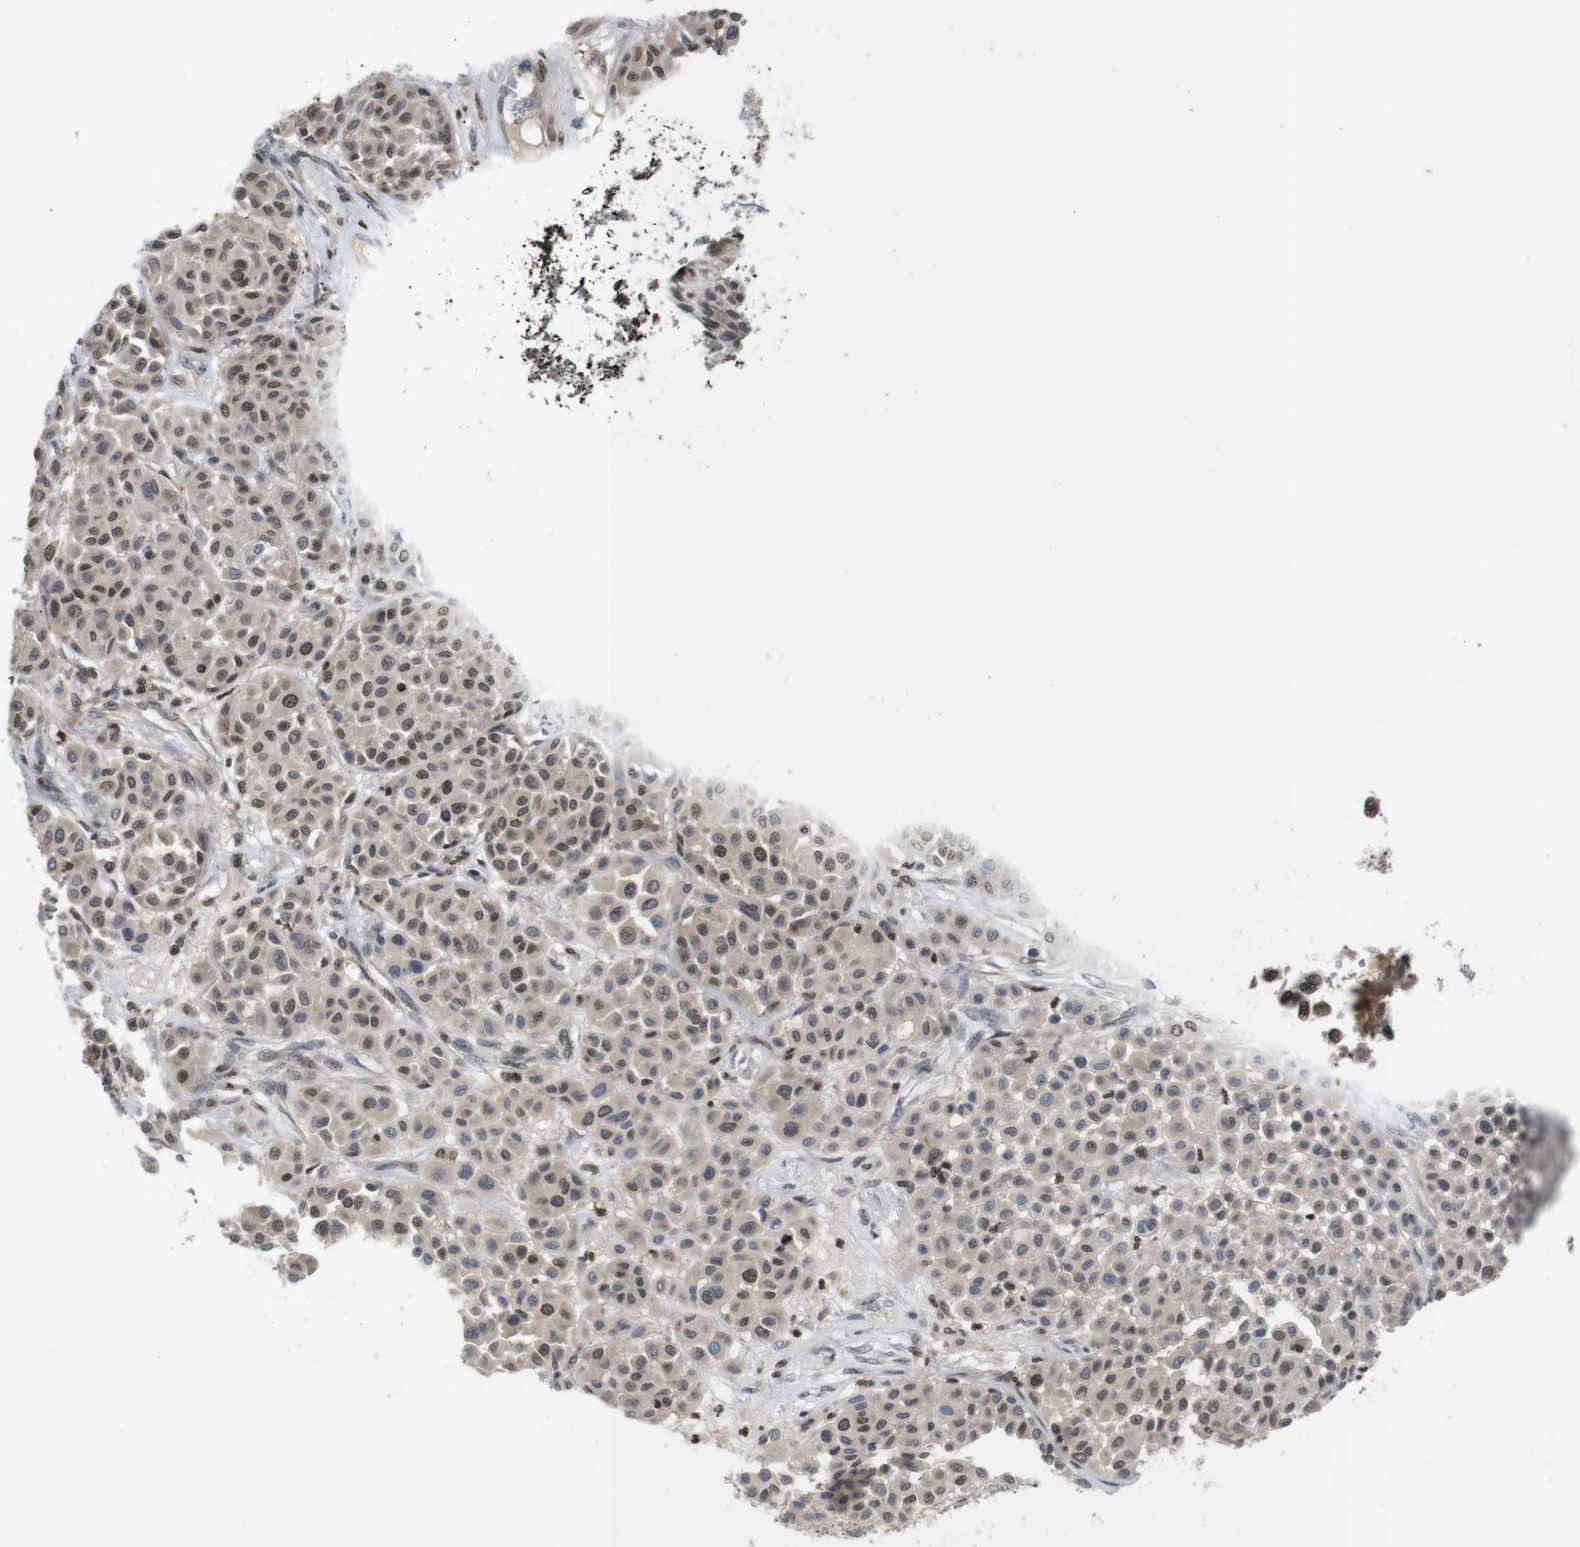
{"staining": {"intensity": "moderate", "quantity": "25%-75%", "location": "cytoplasmic/membranous,nuclear"}, "tissue": "melanoma", "cell_type": "Tumor cells", "image_type": "cancer", "snomed": [{"axis": "morphology", "description": "Malignant melanoma, Metastatic site"}, {"axis": "topography", "description": "Soft tissue"}], "caption": "Moderate cytoplasmic/membranous and nuclear protein staining is appreciated in approximately 25%-75% of tumor cells in malignant melanoma (metastatic site).", "gene": "MBD1", "patient": {"sex": "male", "age": 41}}